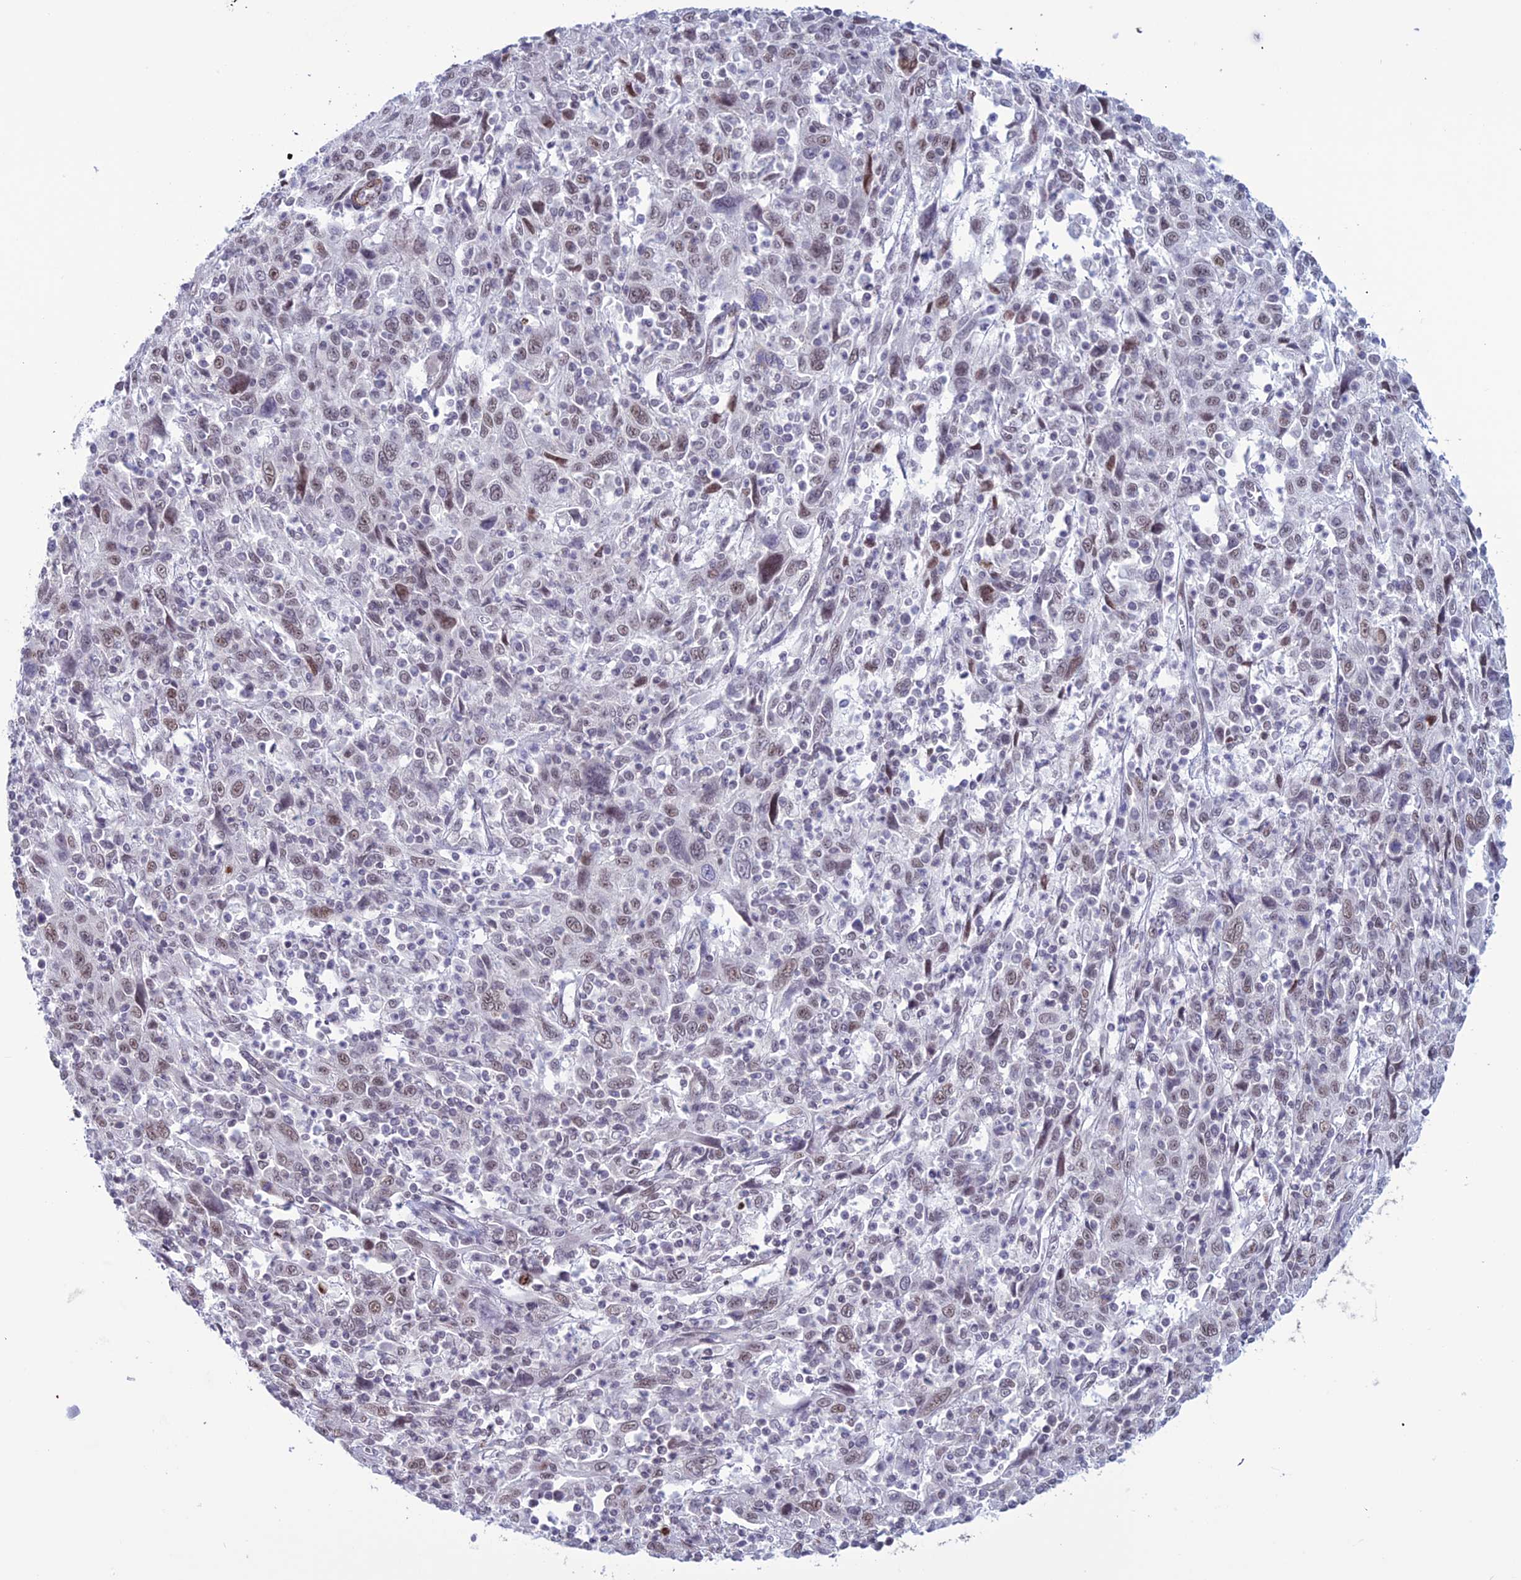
{"staining": {"intensity": "weak", "quantity": "<25%", "location": "nuclear"}, "tissue": "cervical cancer", "cell_type": "Tumor cells", "image_type": "cancer", "snomed": [{"axis": "morphology", "description": "Squamous cell carcinoma, NOS"}, {"axis": "topography", "description": "Cervix"}], "caption": "High magnification brightfield microscopy of cervical cancer (squamous cell carcinoma) stained with DAB (3,3'-diaminobenzidine) (brown) and counterstained with hematoxylin (blue): tumor cells show no significant positivity. The staining was performed using DAB to visualize the protein expression in brown, while the nuclei were stained in blue with hematoxylin (Magnification: 20x).", "gene": "U2AF1", "patient": {"sex": "female", "age": 46}}